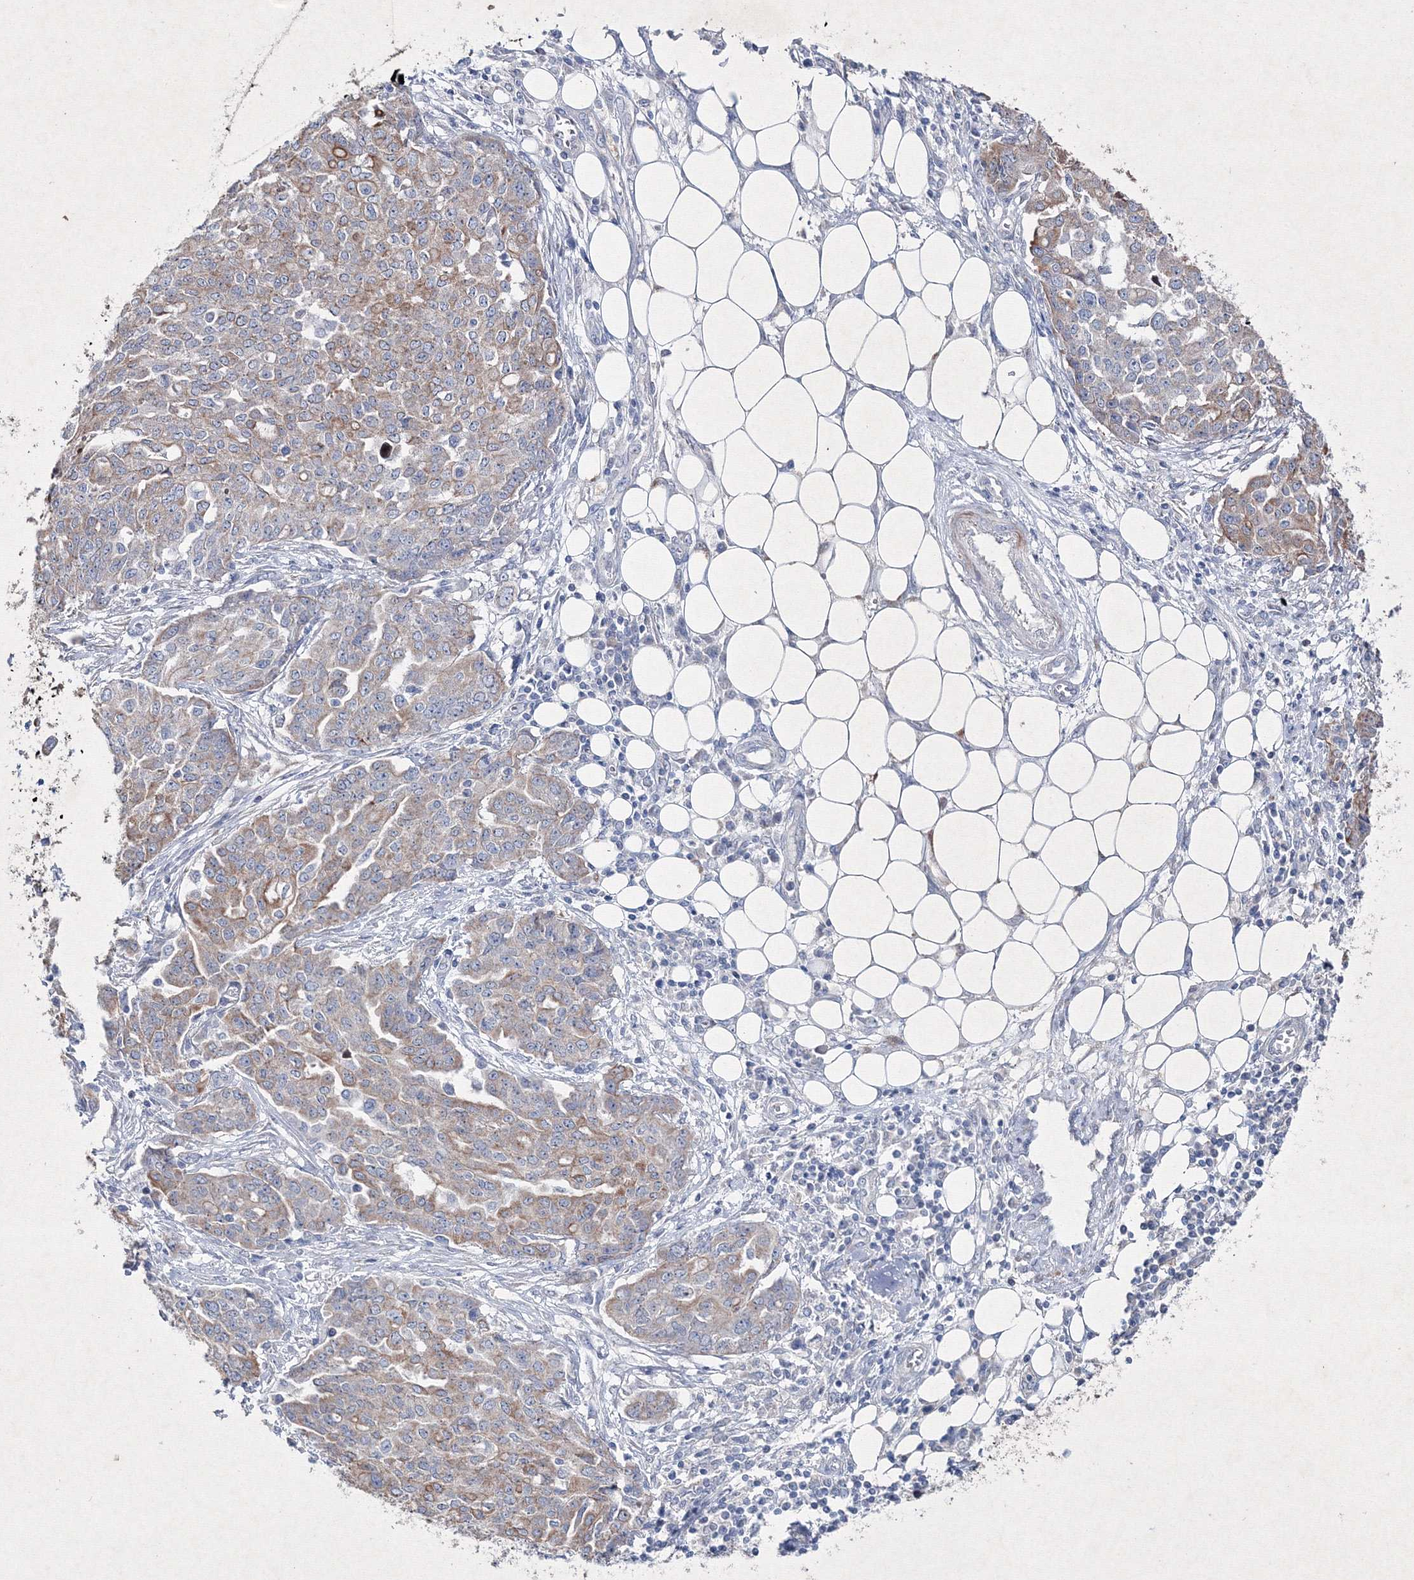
{"staining": {"intensity": "moderate", "quantity": ">75%", "location": "cytoplasmic/membranous"}, "tissue": "ovarian cancer", "cell_type": "Tumor cells", "image_type": "cancer", "snomed": [{"axis": "morphology", "description": "Cystadenocarcinoma, serous, NOS"}, {"axis": "topography", "description": "Soft tissue"}, {"axis": "topography", "description": "Ovary"}], "caption": "Brown immunohistochemical staining in serous cystadenocarcinoma (ovarian) shows moderate cytoplasmic/membranous positivity in about >75% of tumor cells. (DAB = brown stain, brightfield microscopy at high magnification).", "gene": "SMIM29", "patient": {"sex": "female", "age": 57}}